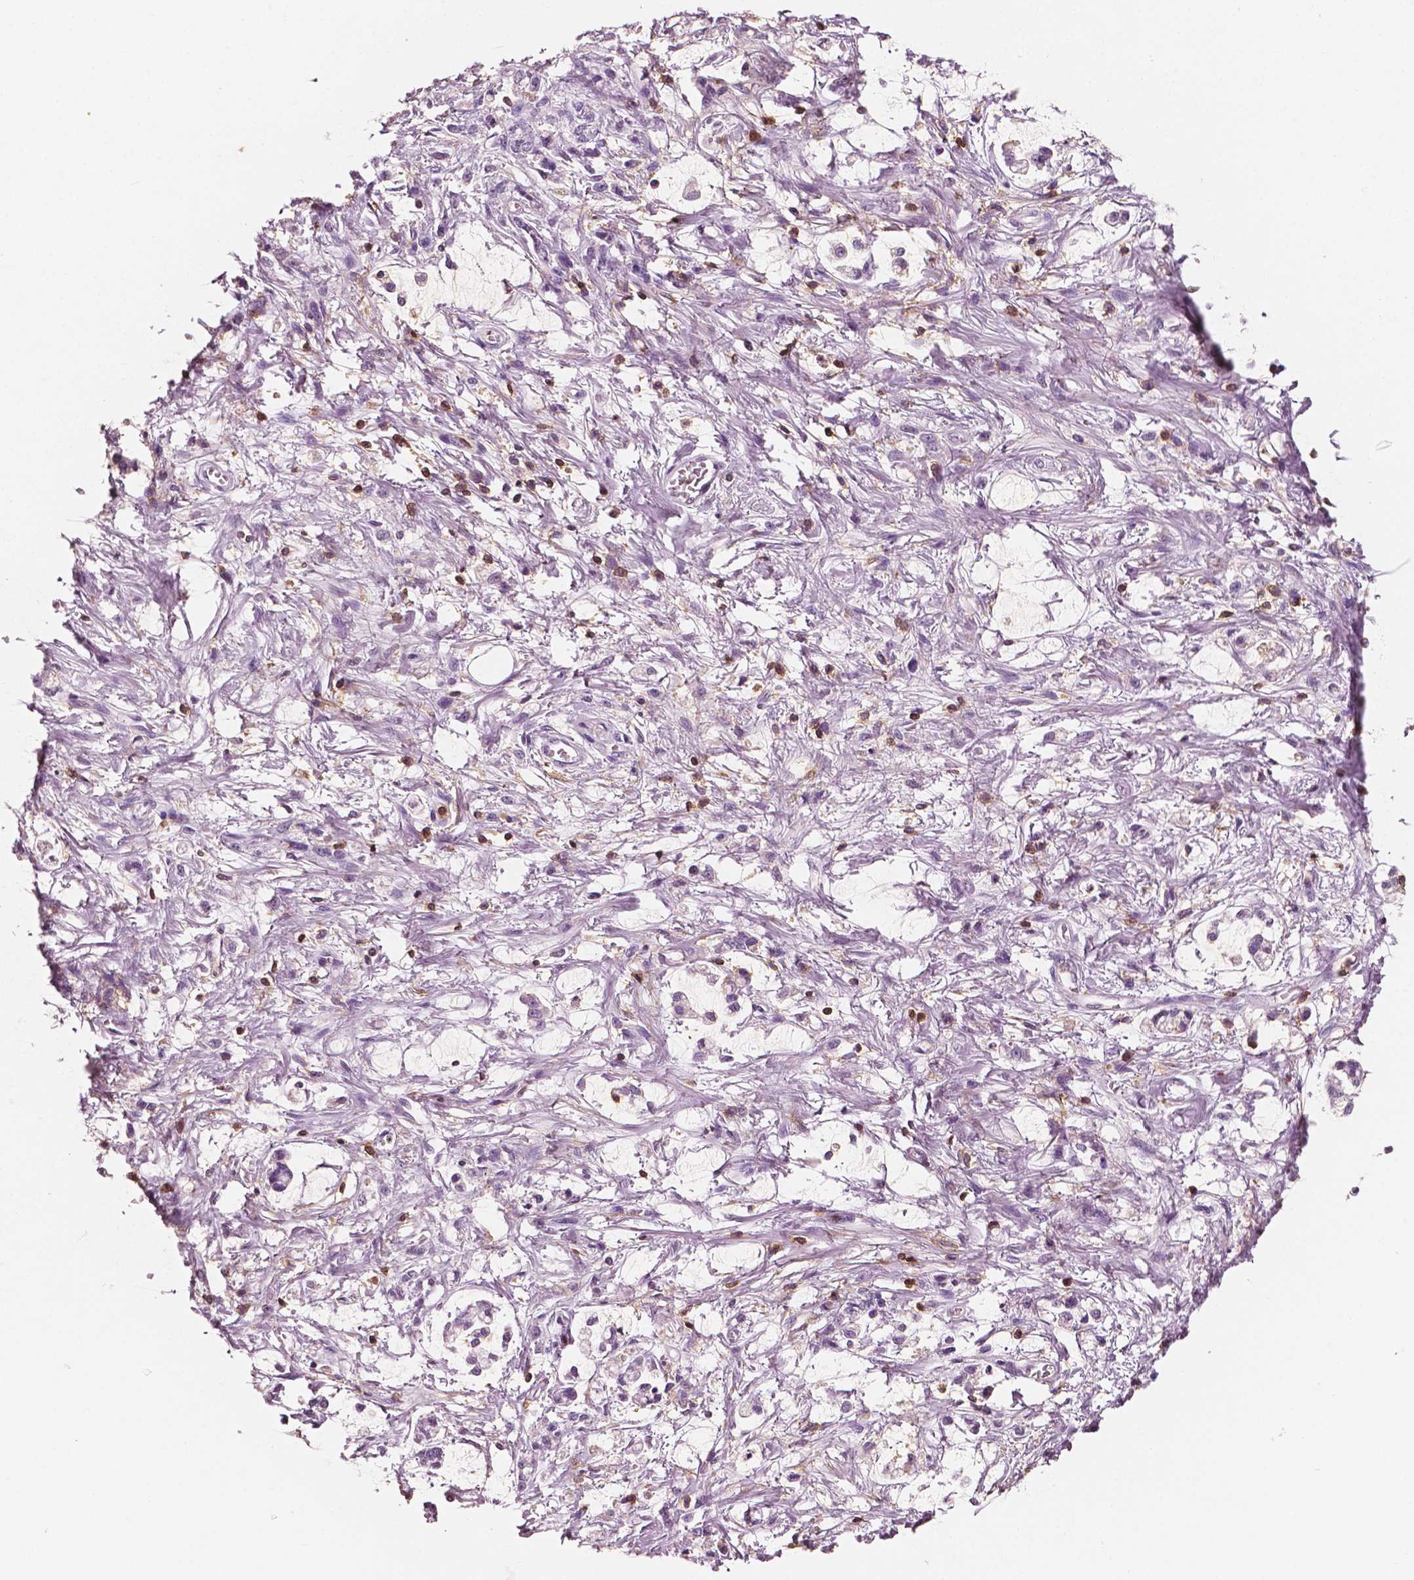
{"staining": {"intensity": "negative", "quantity": "none", "location": "none"}, "tissue": "stomach cancer", "cell_type": "Tumor cells", "image_type": "cancer", "snomed": [{"axis": "morphology", "description": "Adenocarcinoma, NOS"}, {"axis": "topography", "description": "Stomach"}], "caption": "High power microscopy image of an immunohistochemistry (IHC) histopathology image of stomach adenocarcinoma, revealing no significant expression in tumor cells.", "gene": "PTPRC", "patient": {"sex": "female", "age": 60}}